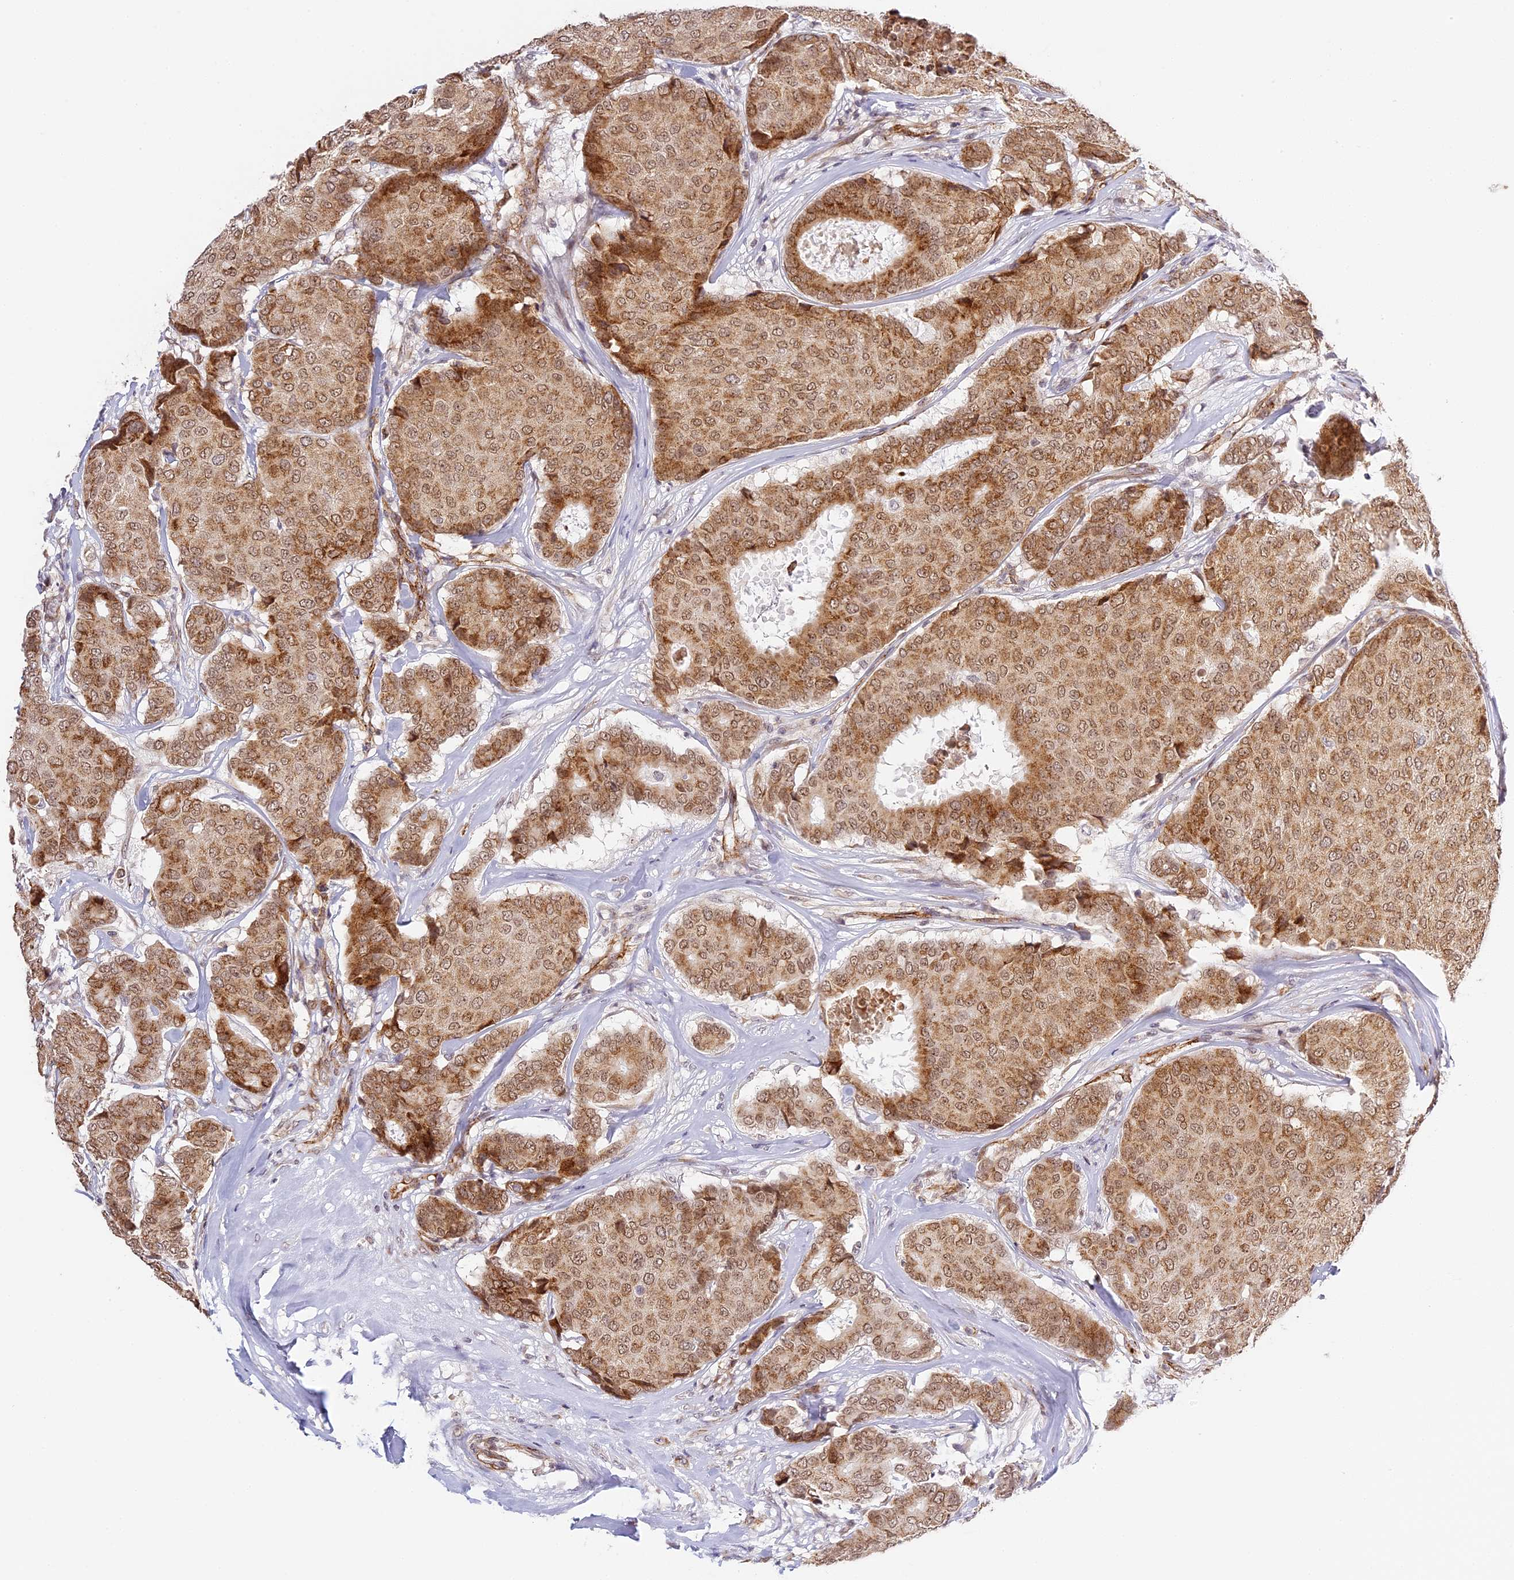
{"staining": {"intensity": "moderate", "quantity": ">75%", "location": "cytoplasmic/membranous,nuclear"}, "tissue": "breast cancer", "cell_type": "Tumor cells", "image_type": "cancer", "snomed": [{"axis": "morphology", "description": "Duct carcinoma"}, {"axis": "topography", "description": "Breast"}], "caption": "The histopathology image shows a brown stain indicating the presence of a protein in the cytoplasmic/membranous and nuclear of tumor cells in breast cancer (invasive ductal carcinoma).", "gene": "HEATR5B", "patient": {"sex": "female", "age": 75}}